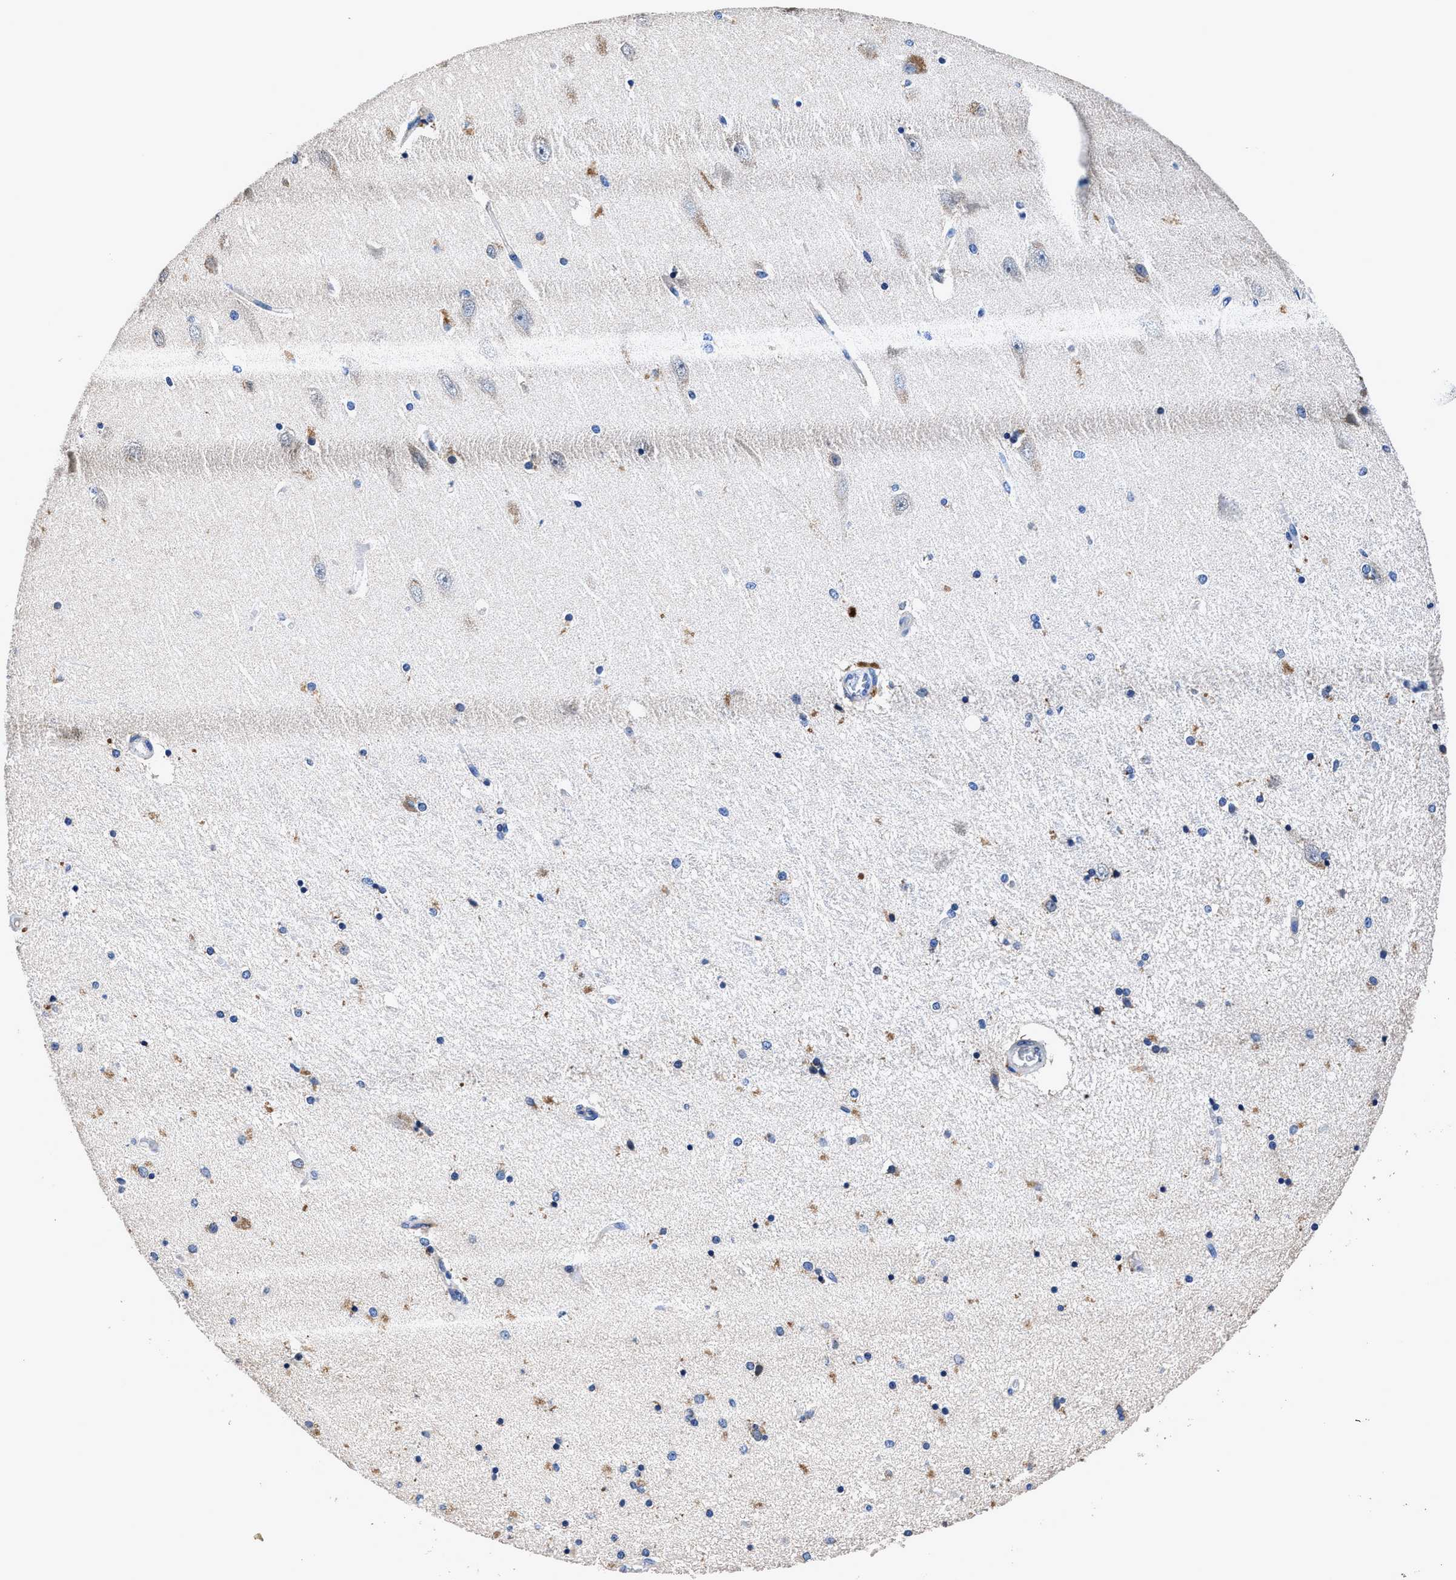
{"staining": {"intensity": "moderate", "quantity": "<25%", "location": "cytoplasmic/membranous"}, "tissue": "hippocampus", "cell_type": "Glial cells", "image_type": "normal", "snomed": [{"axis": "morphology", "description": "Normal tissue, NOS"}, {"axis": "topography", "description": "Hippocampus"}], "caption": "Immunohistochemical staining of benign human hippocampus shows moderate cytoplasmic/membranous protein staining in approximately <25% of glial cells. (IHC, brightfield microscopy, high magnification).", "gene": "UBR4", "patient": {"sex": "female", "age": 54}}